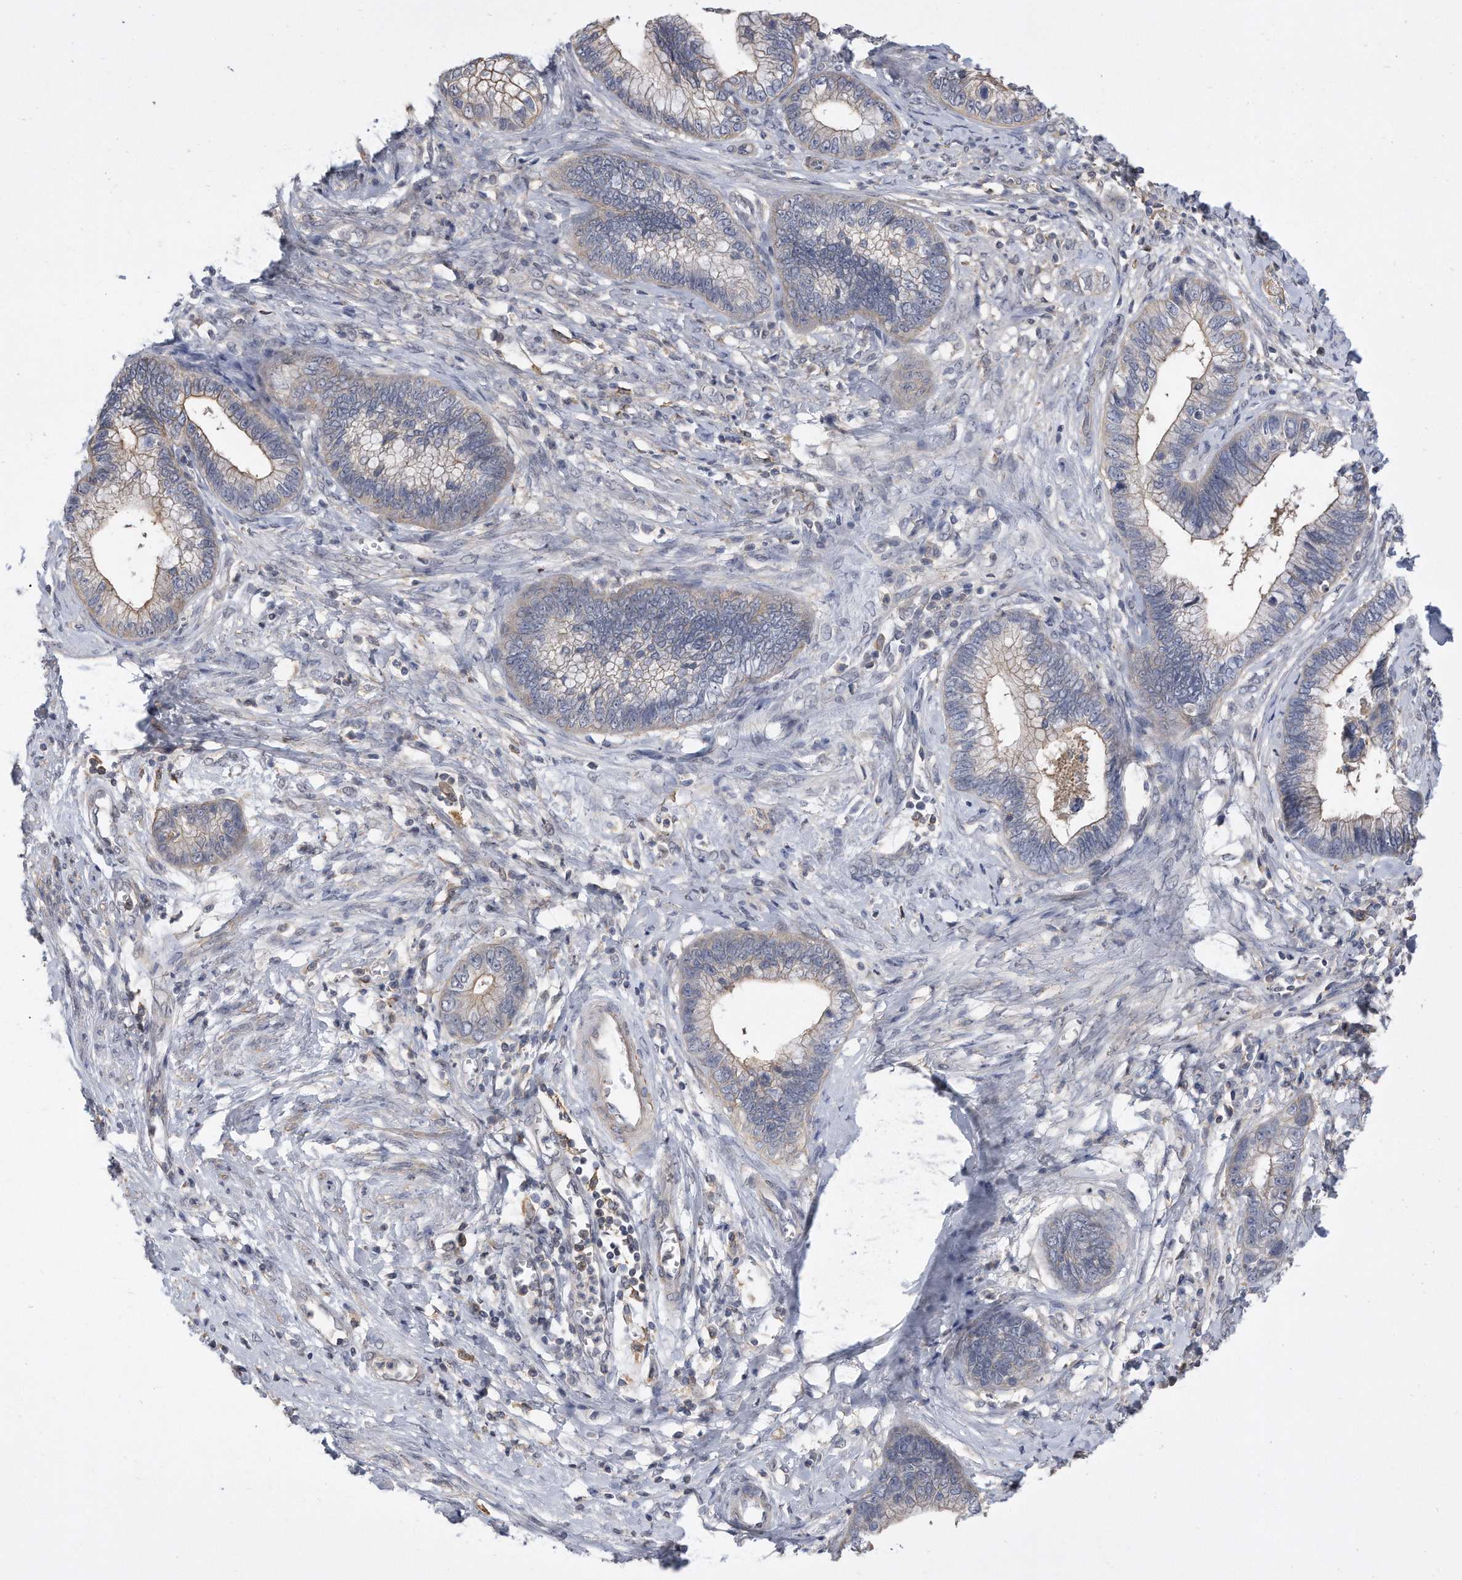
{"staining": {"intensity": "negative", "quantity": "none", "location": "none"}, "tissue": "cervical cancer", "cell_type": "Tumor cells", "image_type": "cancer", "snomed": [{"axis": "morphology", "description": "Adenocarcinoma, NOS"}, {"axis": "topography", "description": "Cervix"}], "caption": "Immunohistochemistry (IHC) photomicrograph of neoplastic tissue: cervical adenocarcinoma stained with DAB demonstrates no significant protein expression in tumor cells.", "gene": "TCP1", "patient": {"sex": "female", "age": 44}}